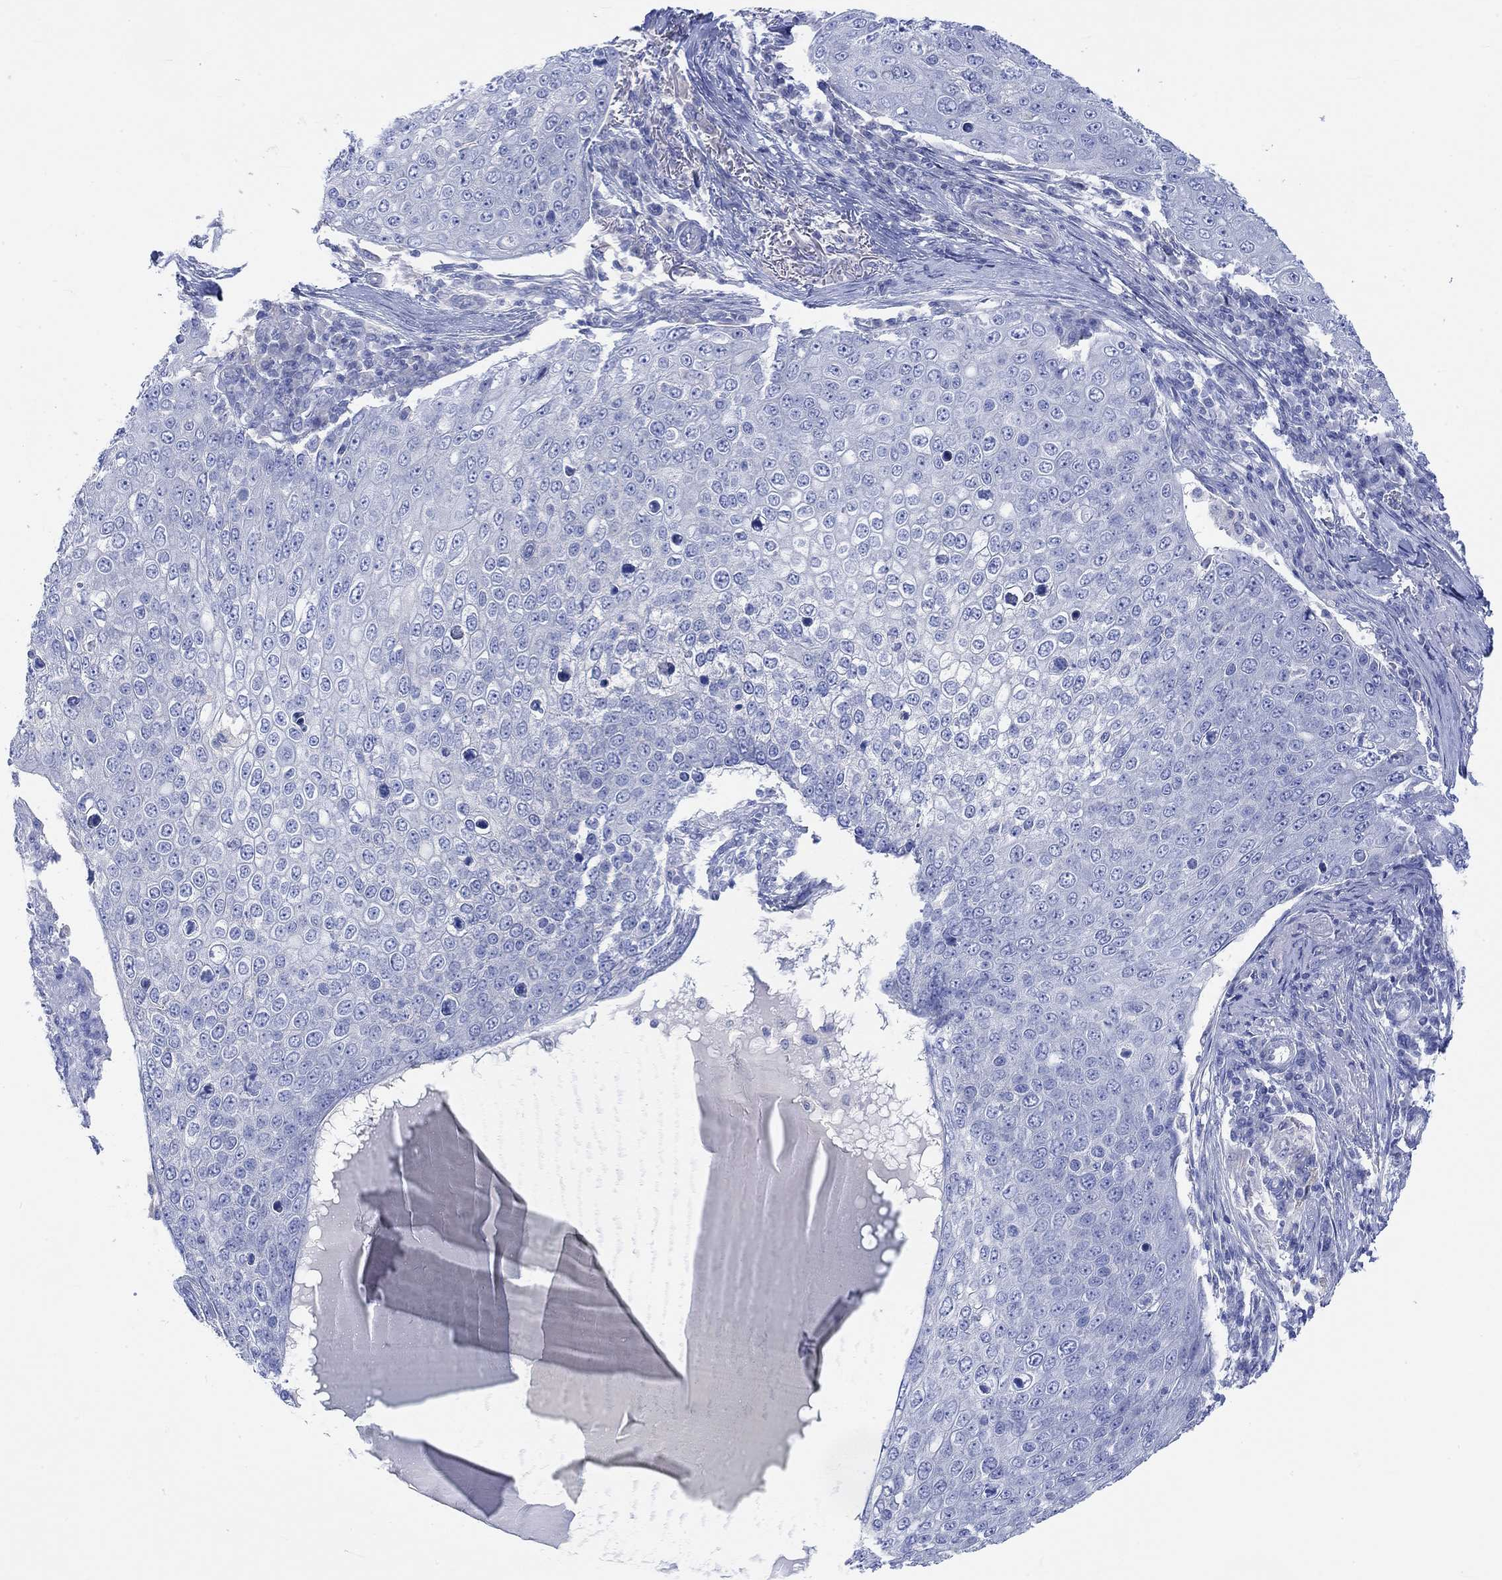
{"staining": {"intensity": "negative", "quantity": "none", "location": "none"}, "tissue": "skin cancer", "cell_type": "Tumor cells", "image_type": "cancer", "snomed": [{"axis": "morphology", "description": "Squamous cell carcinoma, NOS"}, {"axis": "topography", "description": "Skin"}], "caption": "The photomicrograph exhibits no significant positivity in tumor cells of skin cancer.", "gene": "REEP6", "patient": {"sex": "male", "age": 71}}